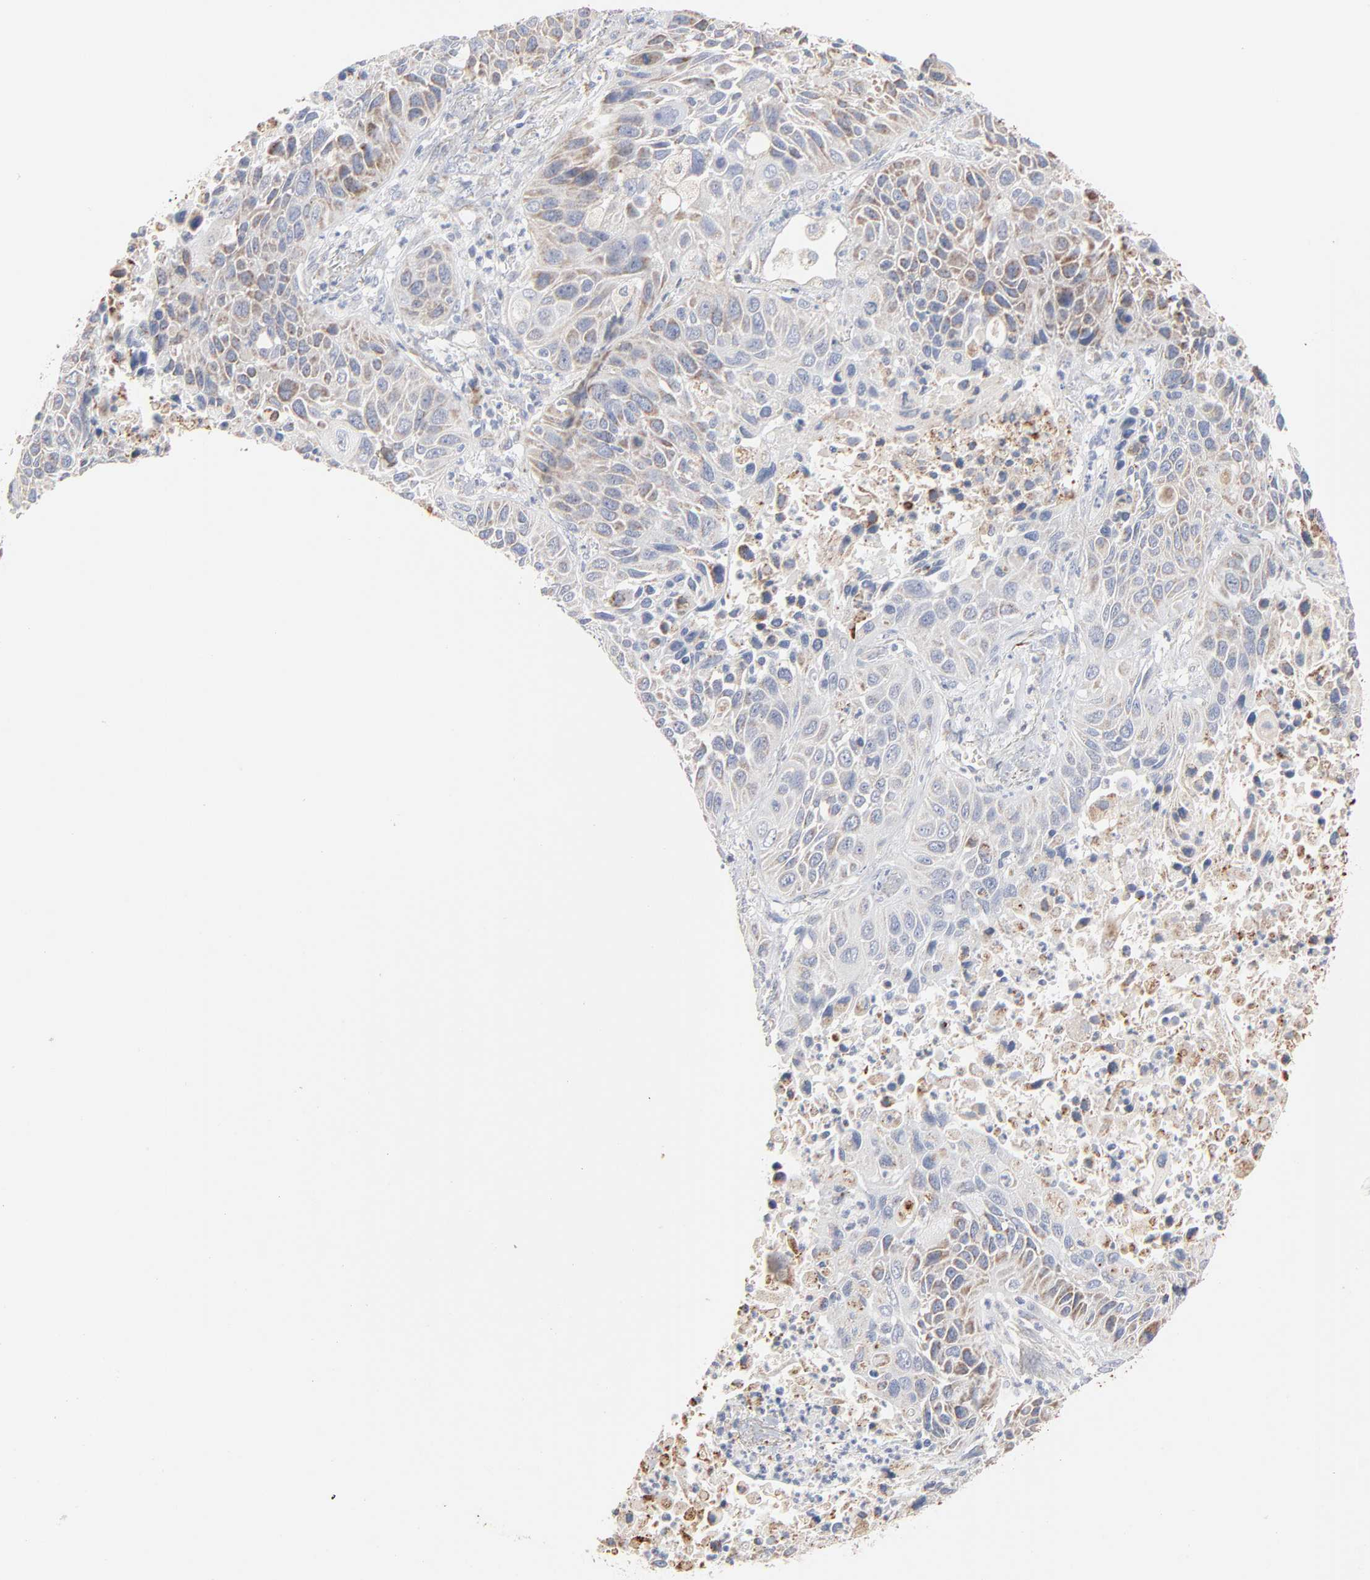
{"staining": {"intensity": "moderate", "quantity": "25%-75%", "location": "cytoplasmic/membranous"}, "tissue": "lung cancer", "cell_type": "Tumor cells", "image_type": "cancer", "snomed": [{"axis": "morphology", "description": "Squamous cell carcinoma, NOS"}, {"axis": "topography", "description": "Lung"}], "caption": "Squamous cell carcinoma (lung) stained with a brown dye exhibits moderate cytoplasmic/membranous positive positivity in about 25%-75% of tumor cells.", "gene": "UQCRC1", "patient": {"sex": "female", "age": 76}}